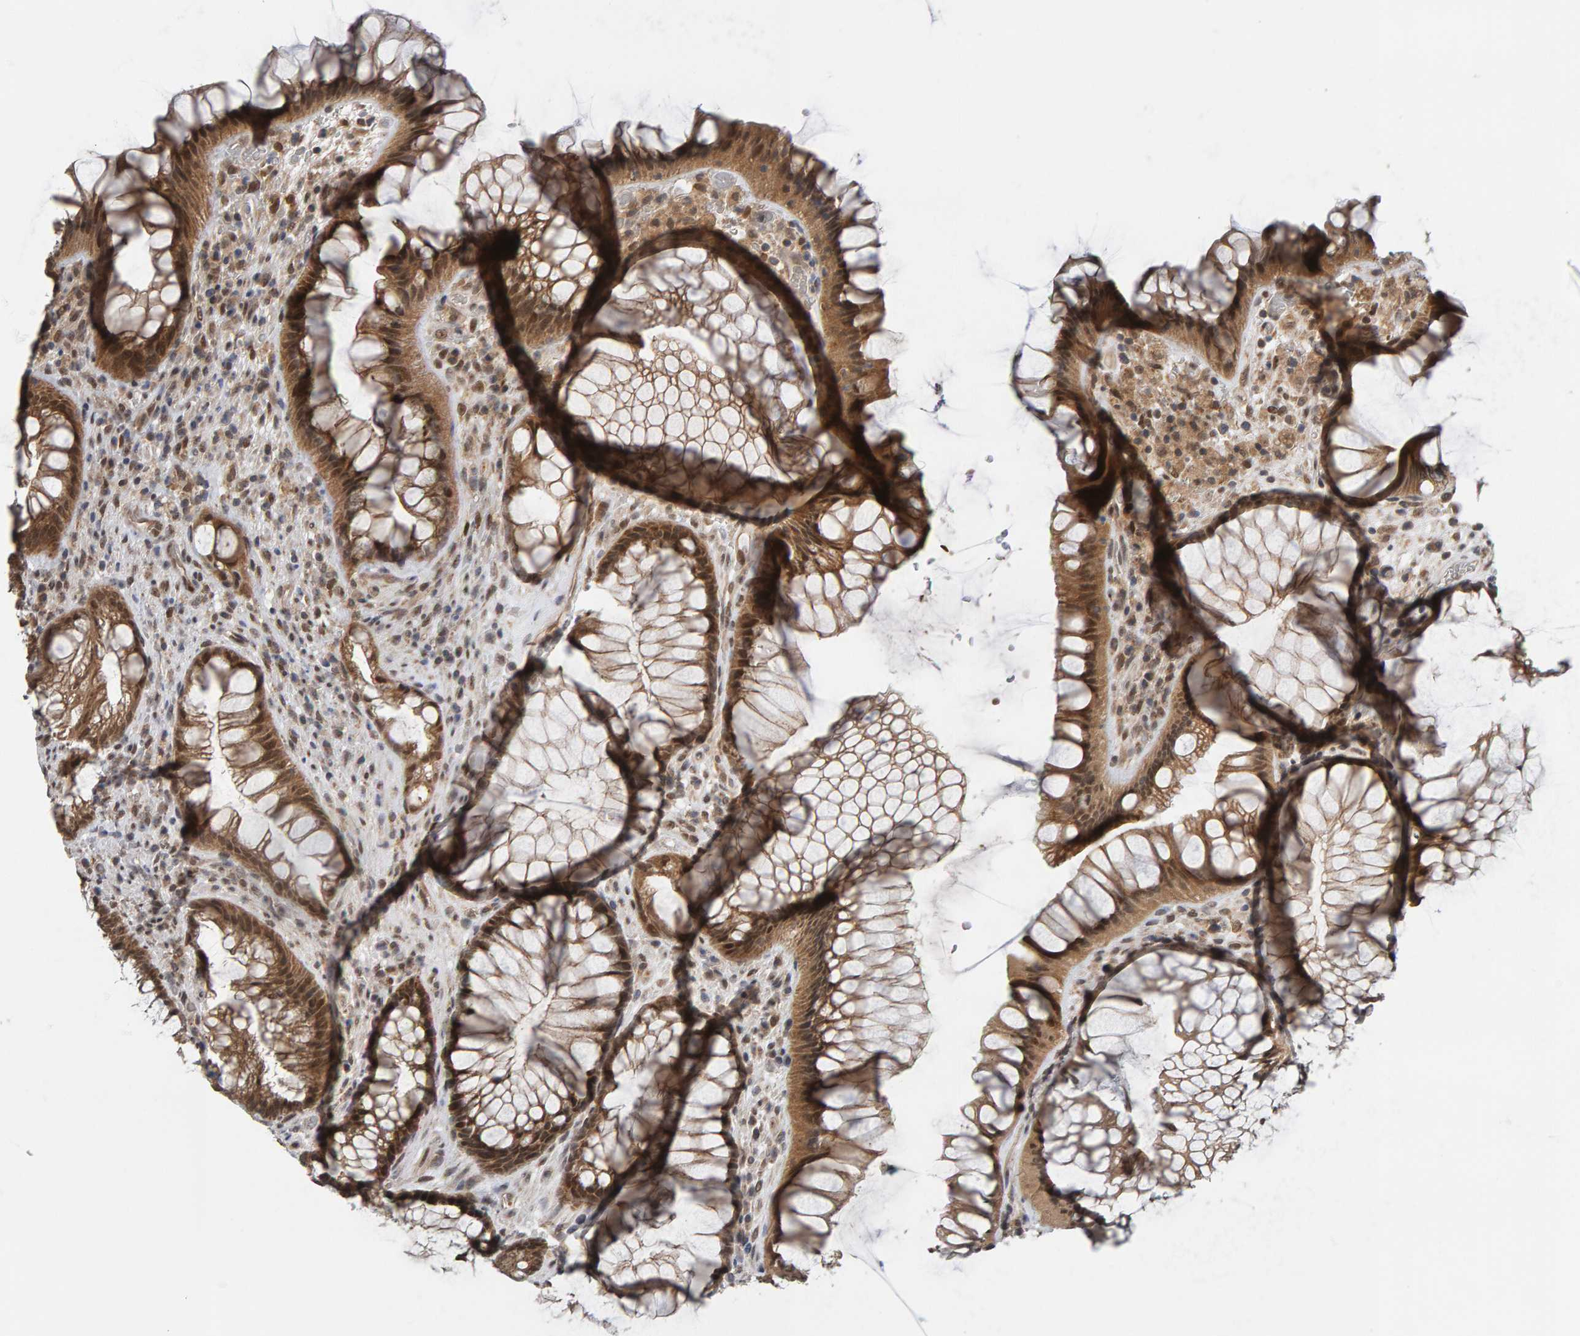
{"staining": {"intensity": "moderate", "quantity": ">75%", "location": "cytoplasmic/membranous,nuclear"}, "tissue": "rectum", "cell_type": "Glandular cells", "image_type": "normal", "snomed": [{"axis": "morphology", "description": "Normal tissue, NOS"}, {"axis": "topography", "description": "Rectum"}], "caption": "Benign rectum demonstrates moderate cytoplasmic/membranous,nuclear expression in approximately >75% of glandular cells (Brightfield microscopy of DAB IHC at high magnification)..", "gene": "COASY", "patient": {"sex": "male", "age": 51}}